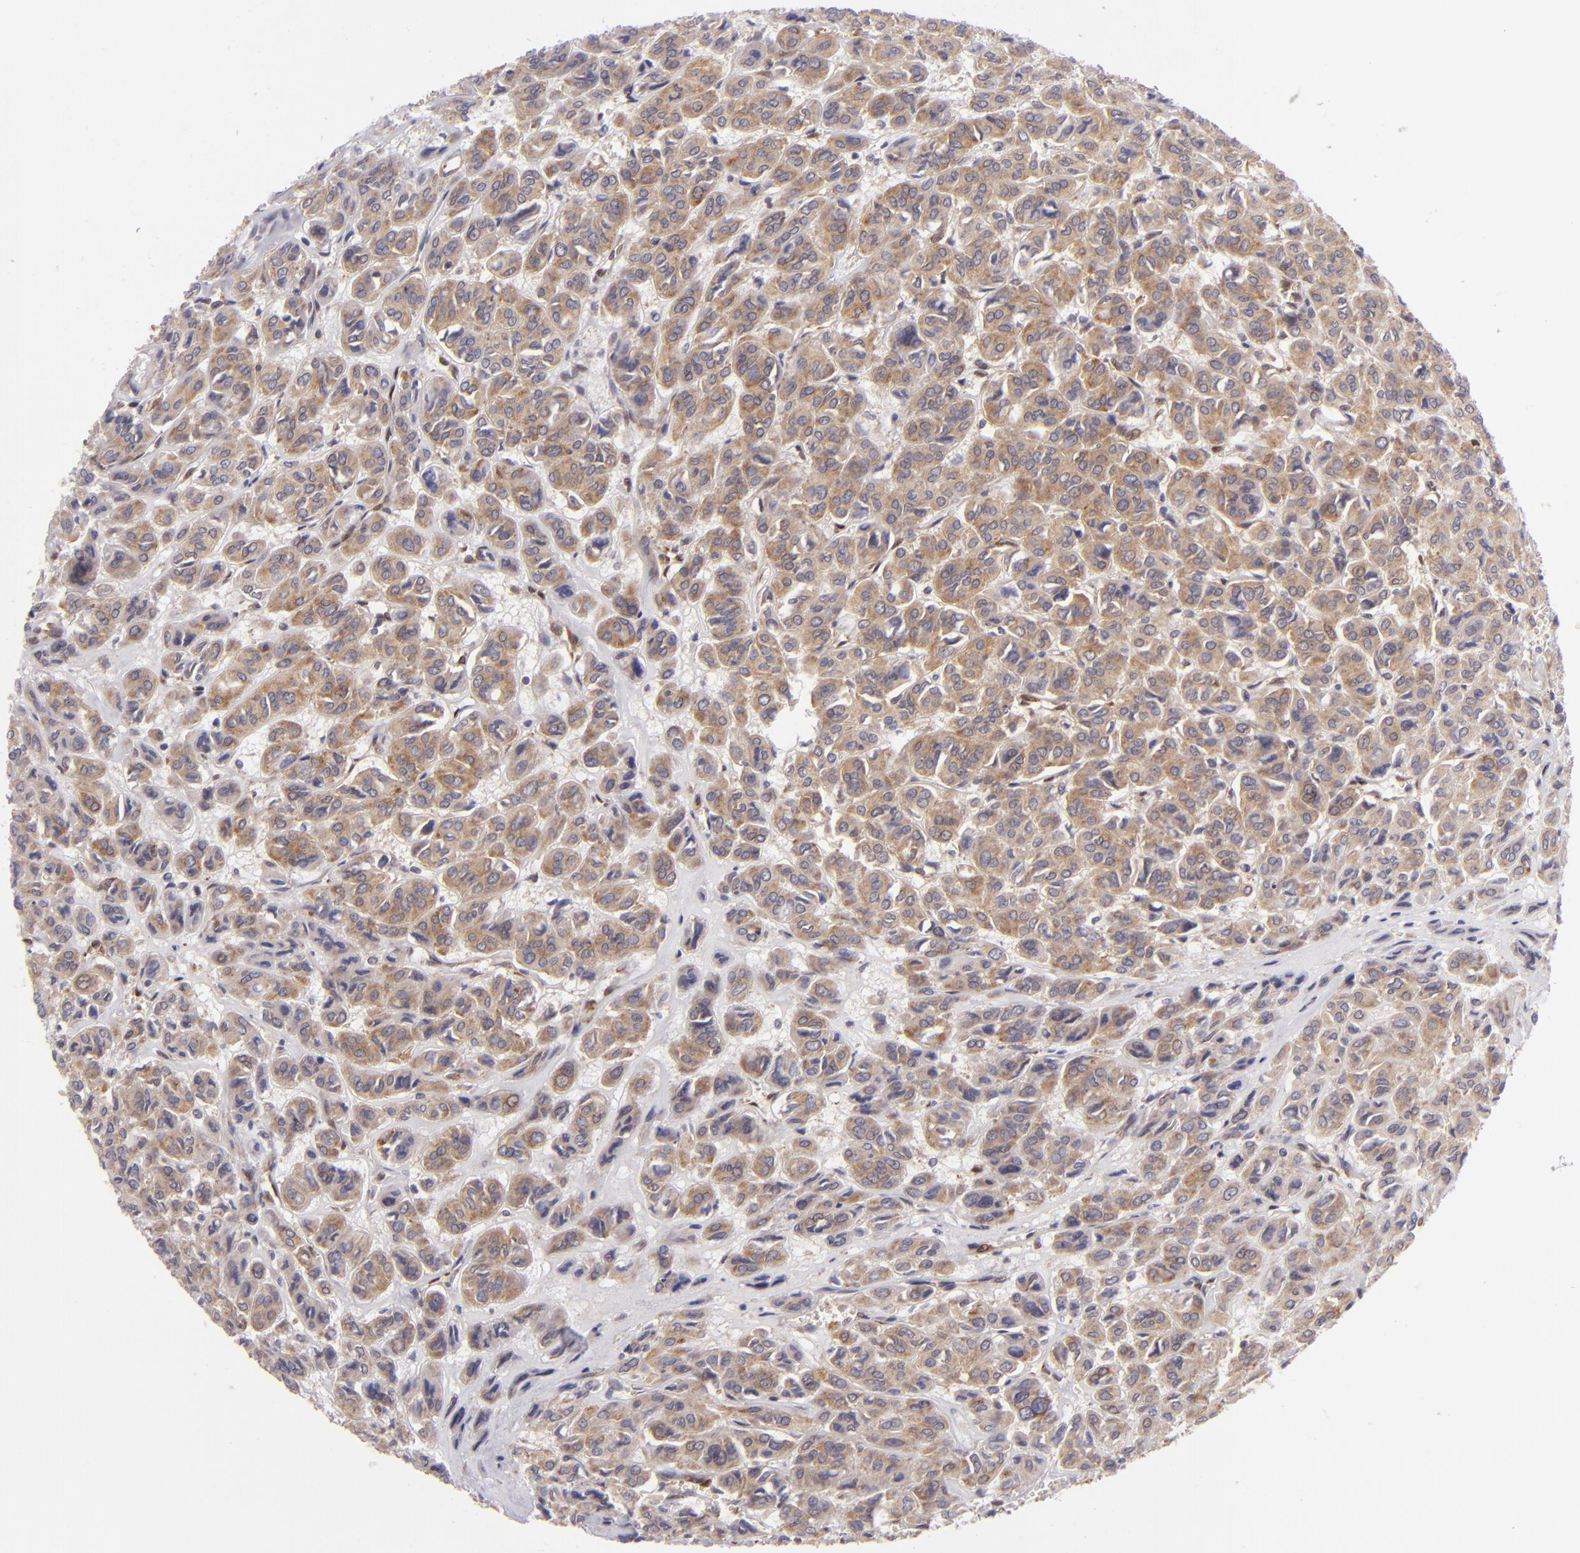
{"staining": {"intensity": "moderate", "quantity": ">75%", "location": "cytoplasmic/membranous"}, "tissue": "thyroid cancer", "cell_type": "Tumor cells", "image_type": "cancer", "snomed": [{"axis": "morphology", "description": "Follicular adenoma carcinoma, NOS"}, {"axis": "topography", "description": "Thyroid gland"}], "caption": "Protein expression analysis of thyroid cancer (follicular adenoma carcinoma) displays moderate cytoplasmic/membranous staining in approximately >75% of tumor cells.", "gene": "PTPN13", "patient": {"sex": "female", "age": 71}}